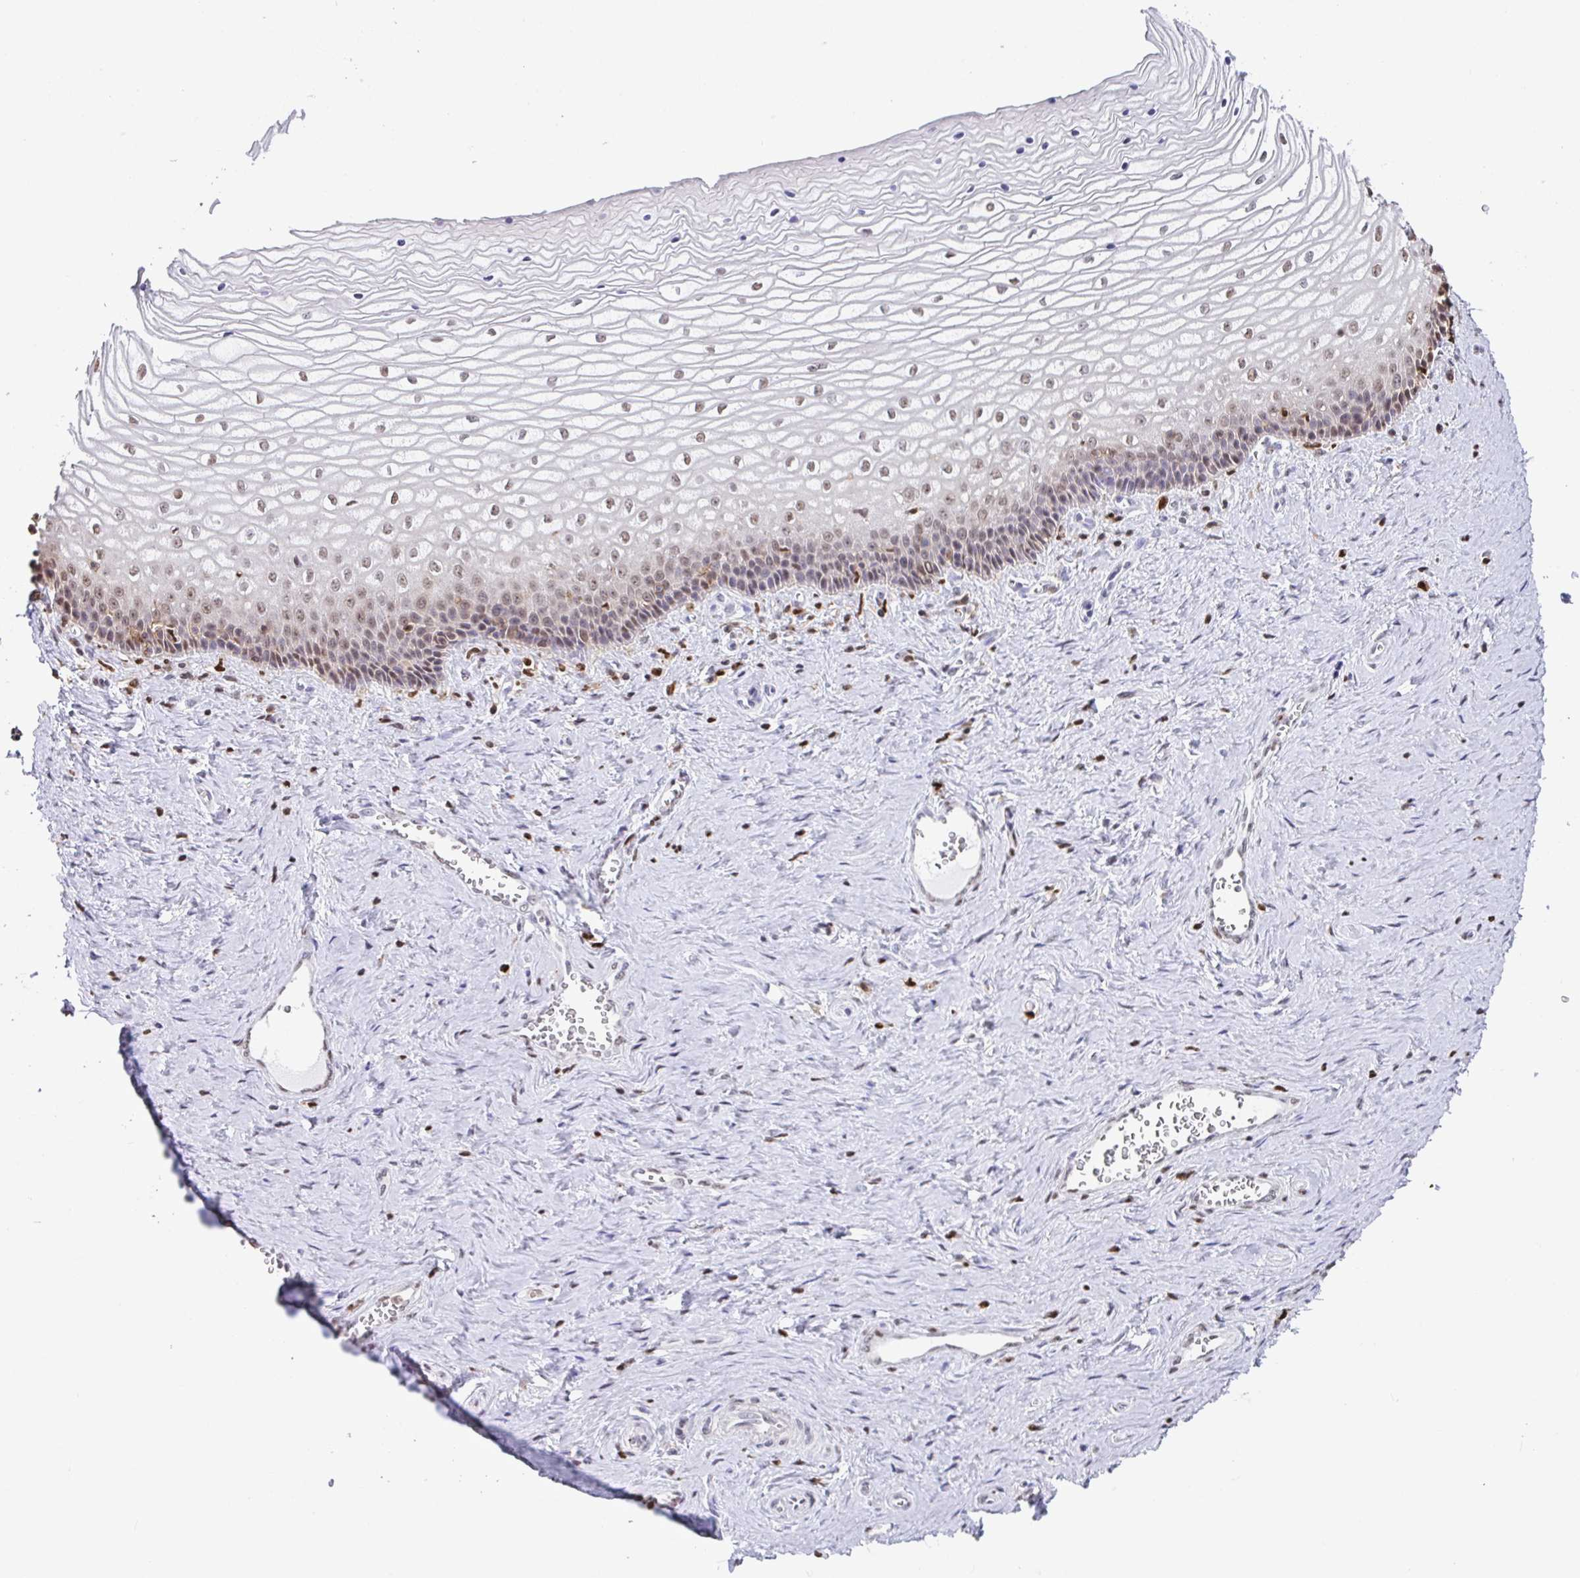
{"staining": {"intensity": "strong", "quantity": "25%-75%", "location": "nuclear"}, "tissue": "vagina", "cell_type": "Squamous epithelial cells", "image_type": "normal", "snomed": [{"axis": "morphology", "description": "Normal tissue, NOS"}, {"axis": "topography", "description": "Vagina"}], "caption": "Immunohistochemistry (IHC) (DAB) staining of unremarkable vagina shows strong nuclear protein staining in approximately 25%-75% of squamous epithelial cells.", "gene": "BTBD10", "patient": {"sex": "female", "age": 45}}